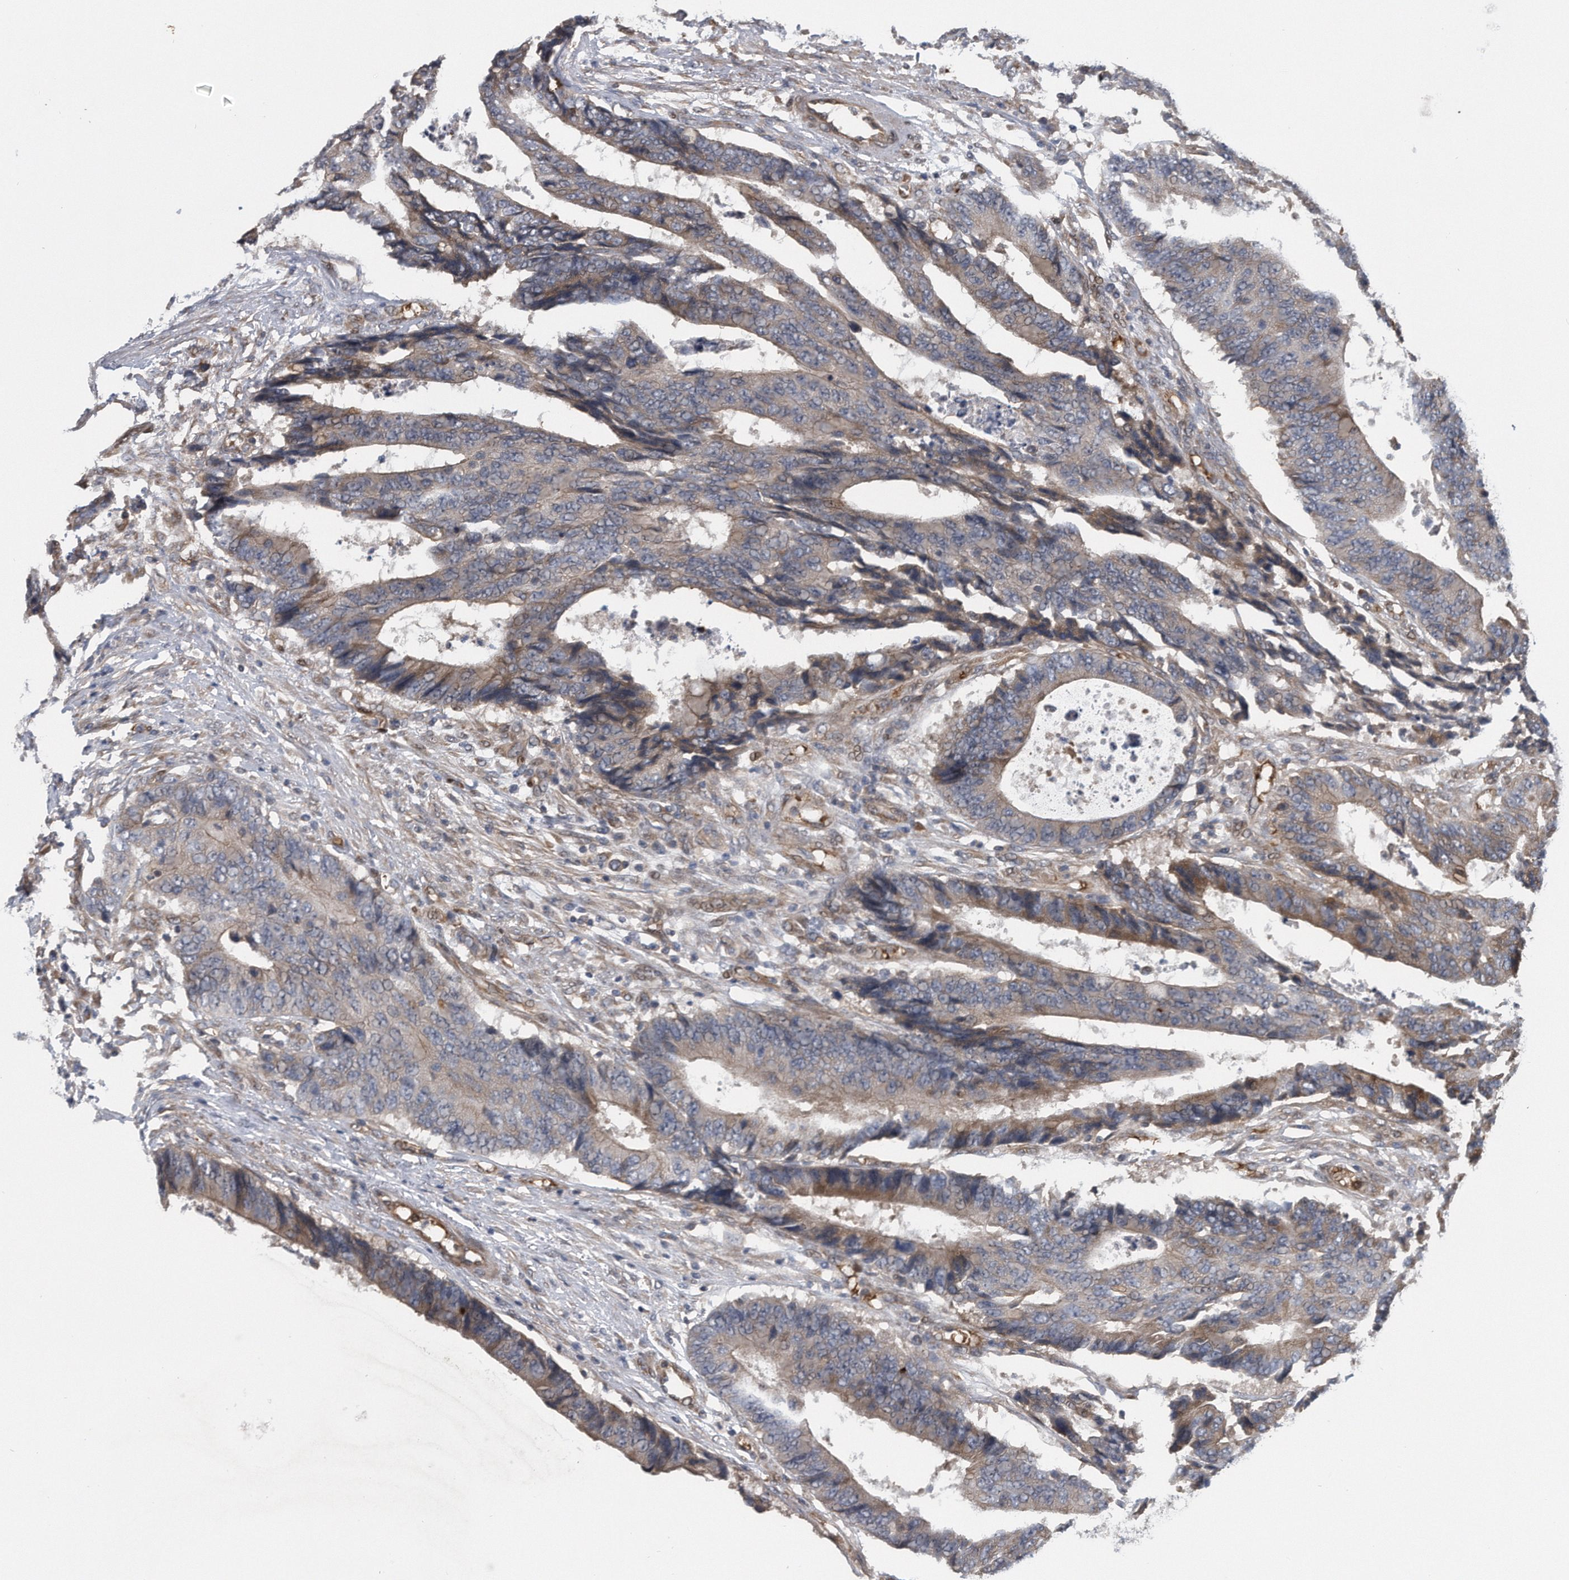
{"staining": {"intensity": "weak", "quantity": "25%-75%", "location": "cytoplasmic/membranous"}, "tissue": "colorectal cancer", "cell_type": "Tumor cells", "image_type": "cancer", "snomed": [{"axis": "morphology", "description": "Adenocarcinoma, NOS"}, {"axis": "topography", "description": "Rectum"}], "caption": "Protein analysis of adenocarcinoma (colorectal) tissue shows weak cytoplasmic/membranous staining in approximately 25%-75% of tumor cells. (Brightfield microscopy of DAB IHC at high magnification).", "gene": "ZNF79", "patient": {"sex": "male", "age": 84}}